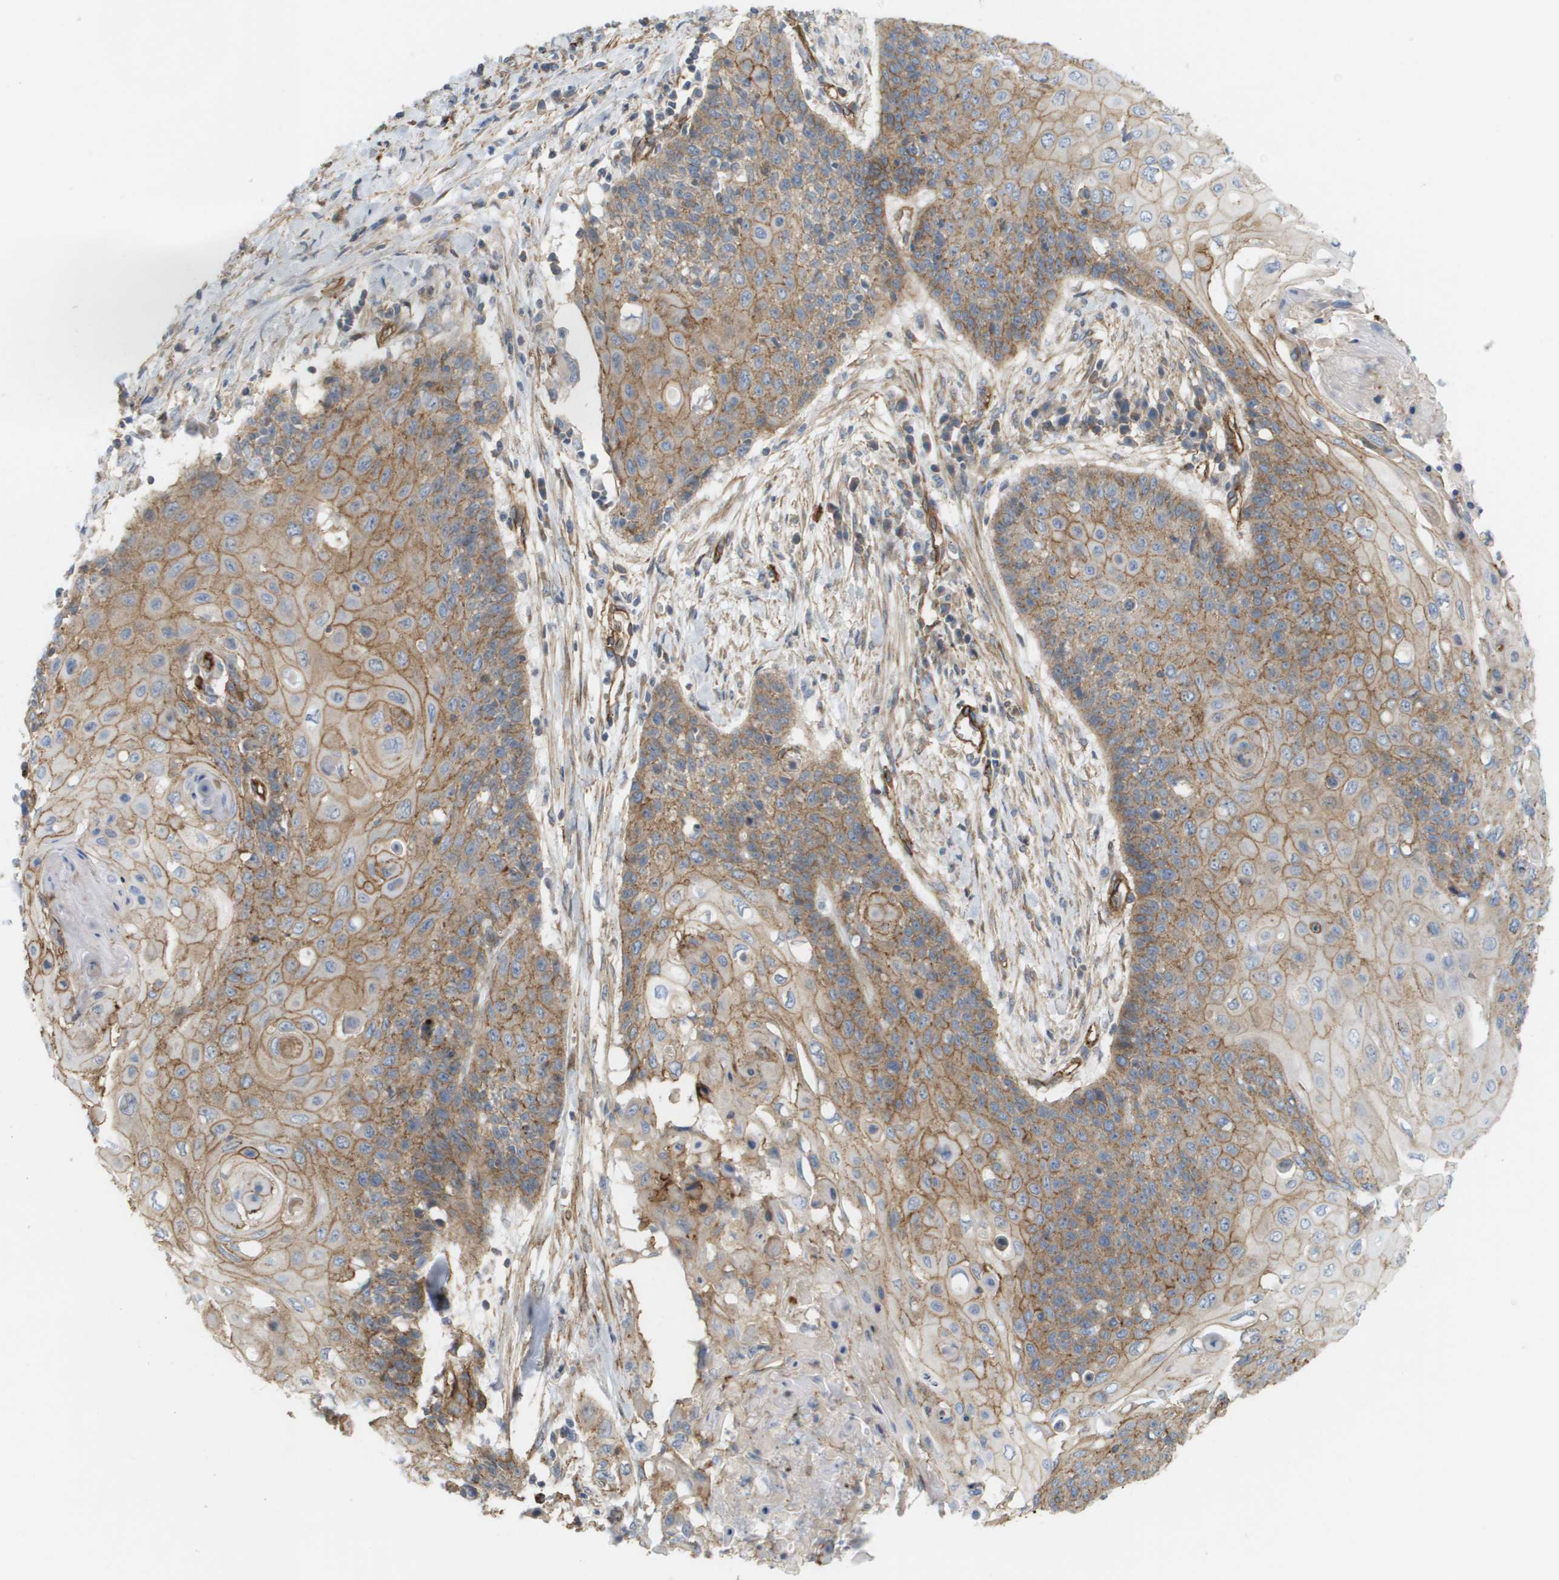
{"staining": {"intensity": "moderate", "quantity": ">75%", "location": "cytoplasmic/membranous"}, "tissue": "cervical cancer", "cell_type": "Tumor cells", "image_type": "cancer", "snomed": [{"axis": "morphology", "description": "Squamous cell carcinoma, NOS"}, {"axis": "topography", "description": "Cervix"}], "caption": "Immunohistochemical staining of cervical squamous cell carcinoma displays medium levels of moderate cytoplasmic/membranous positivity in about >75% of tumor cells.", "gene": "SGMS2", "patient": {"sex": "female", "age": 39}}